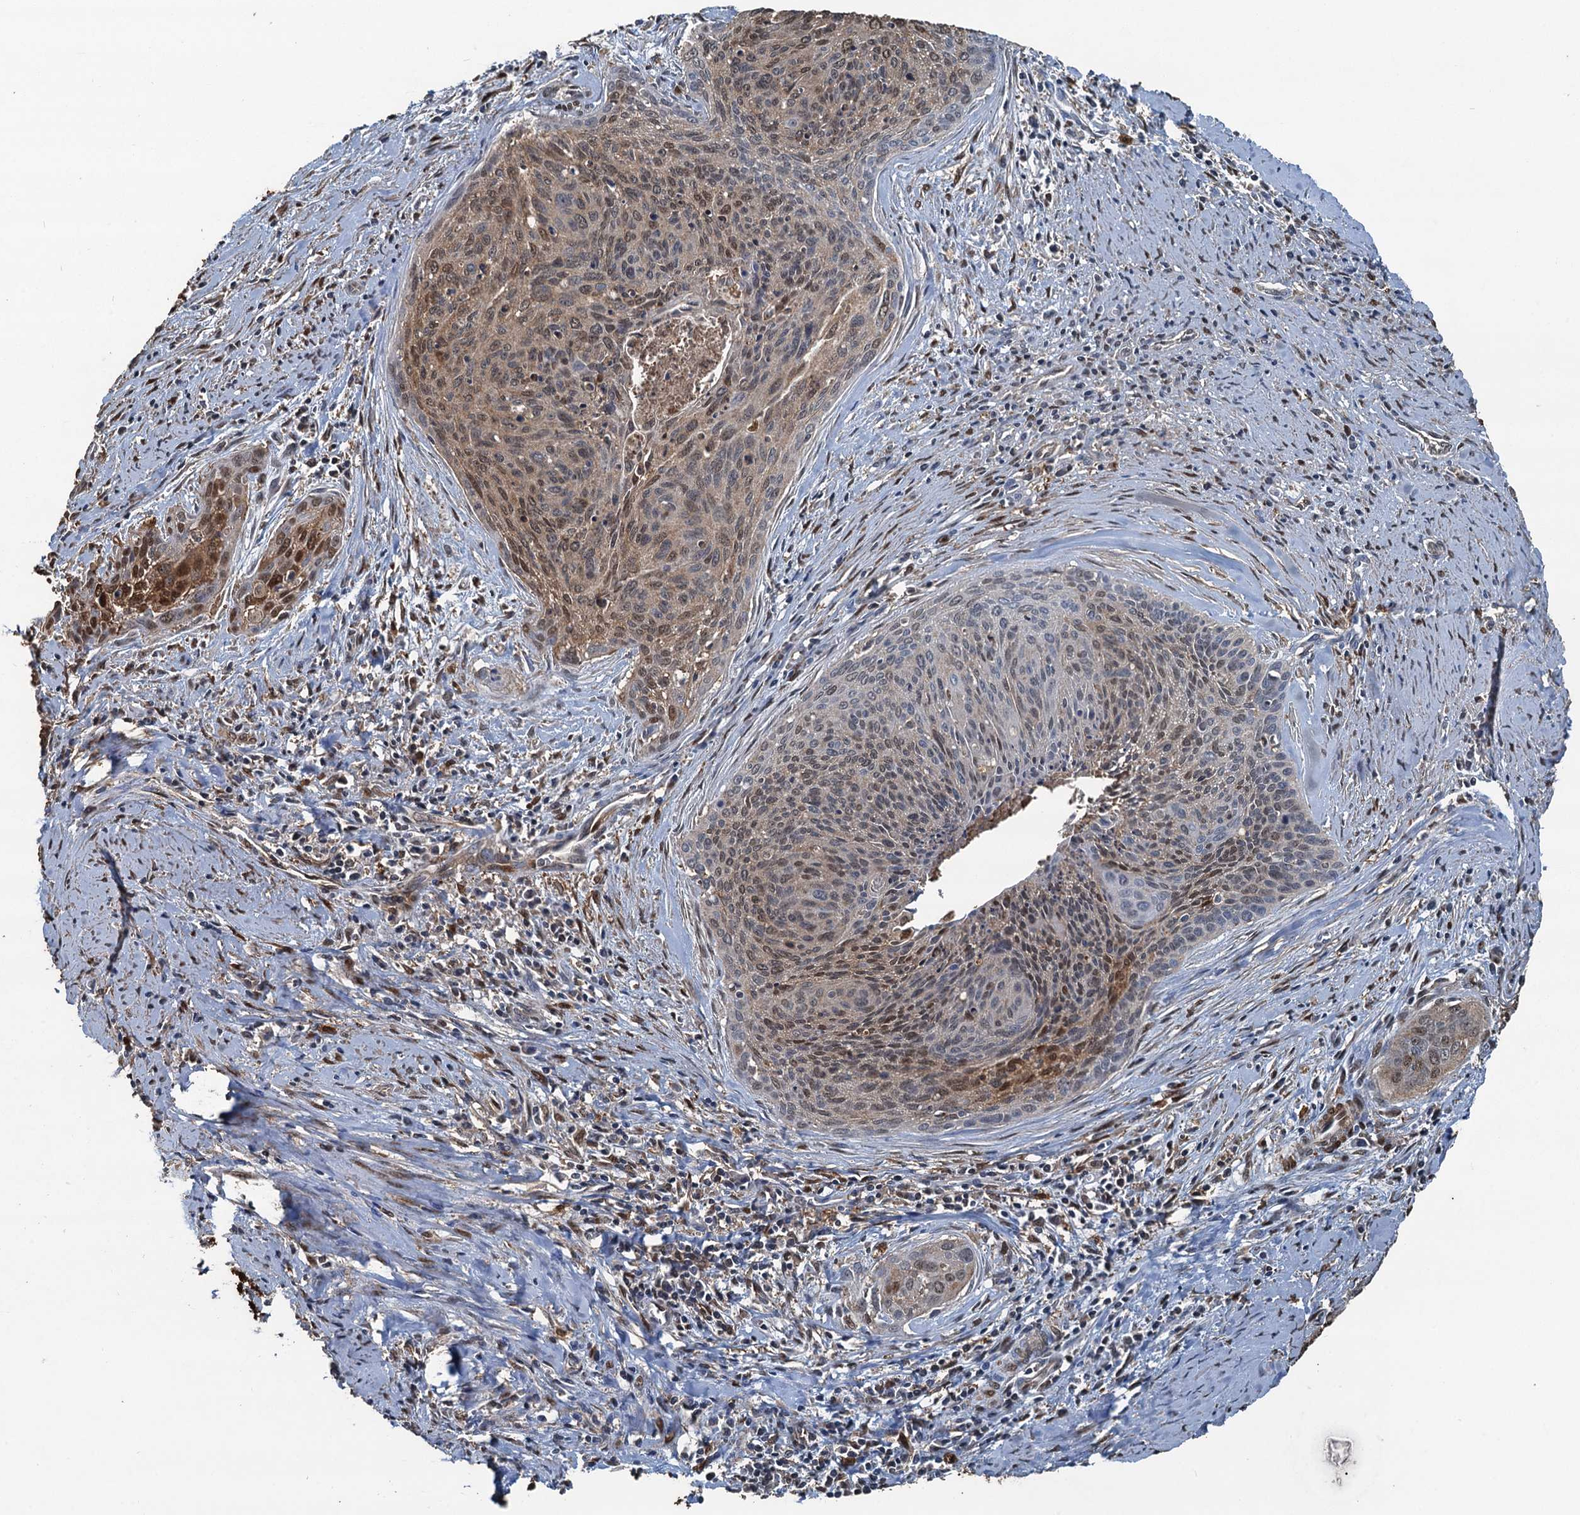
{"staining": {"intensity": "moderate", "quantity": "<25%", "location": "cytoplasmic/membranous,nuclear"}, "tissue": "cervical cancer", "cell_type": "Tumor cells", "image_type": "cancer", "snomed": [{"axis": "morphology", "description": "Squamous cell carcinoma, NOS"}, {"axis": "topography", "description": "Cervix"}], "caption": "This is an image of immunohistochemistry staining of cervical cancer (squamous cell carcinoma), which shows moderate positivity in the cytoplasmic/membranous and nuclear of tumor cells.", "gene": "S100A6", "patient": {"sex": "female", "age": 55}}